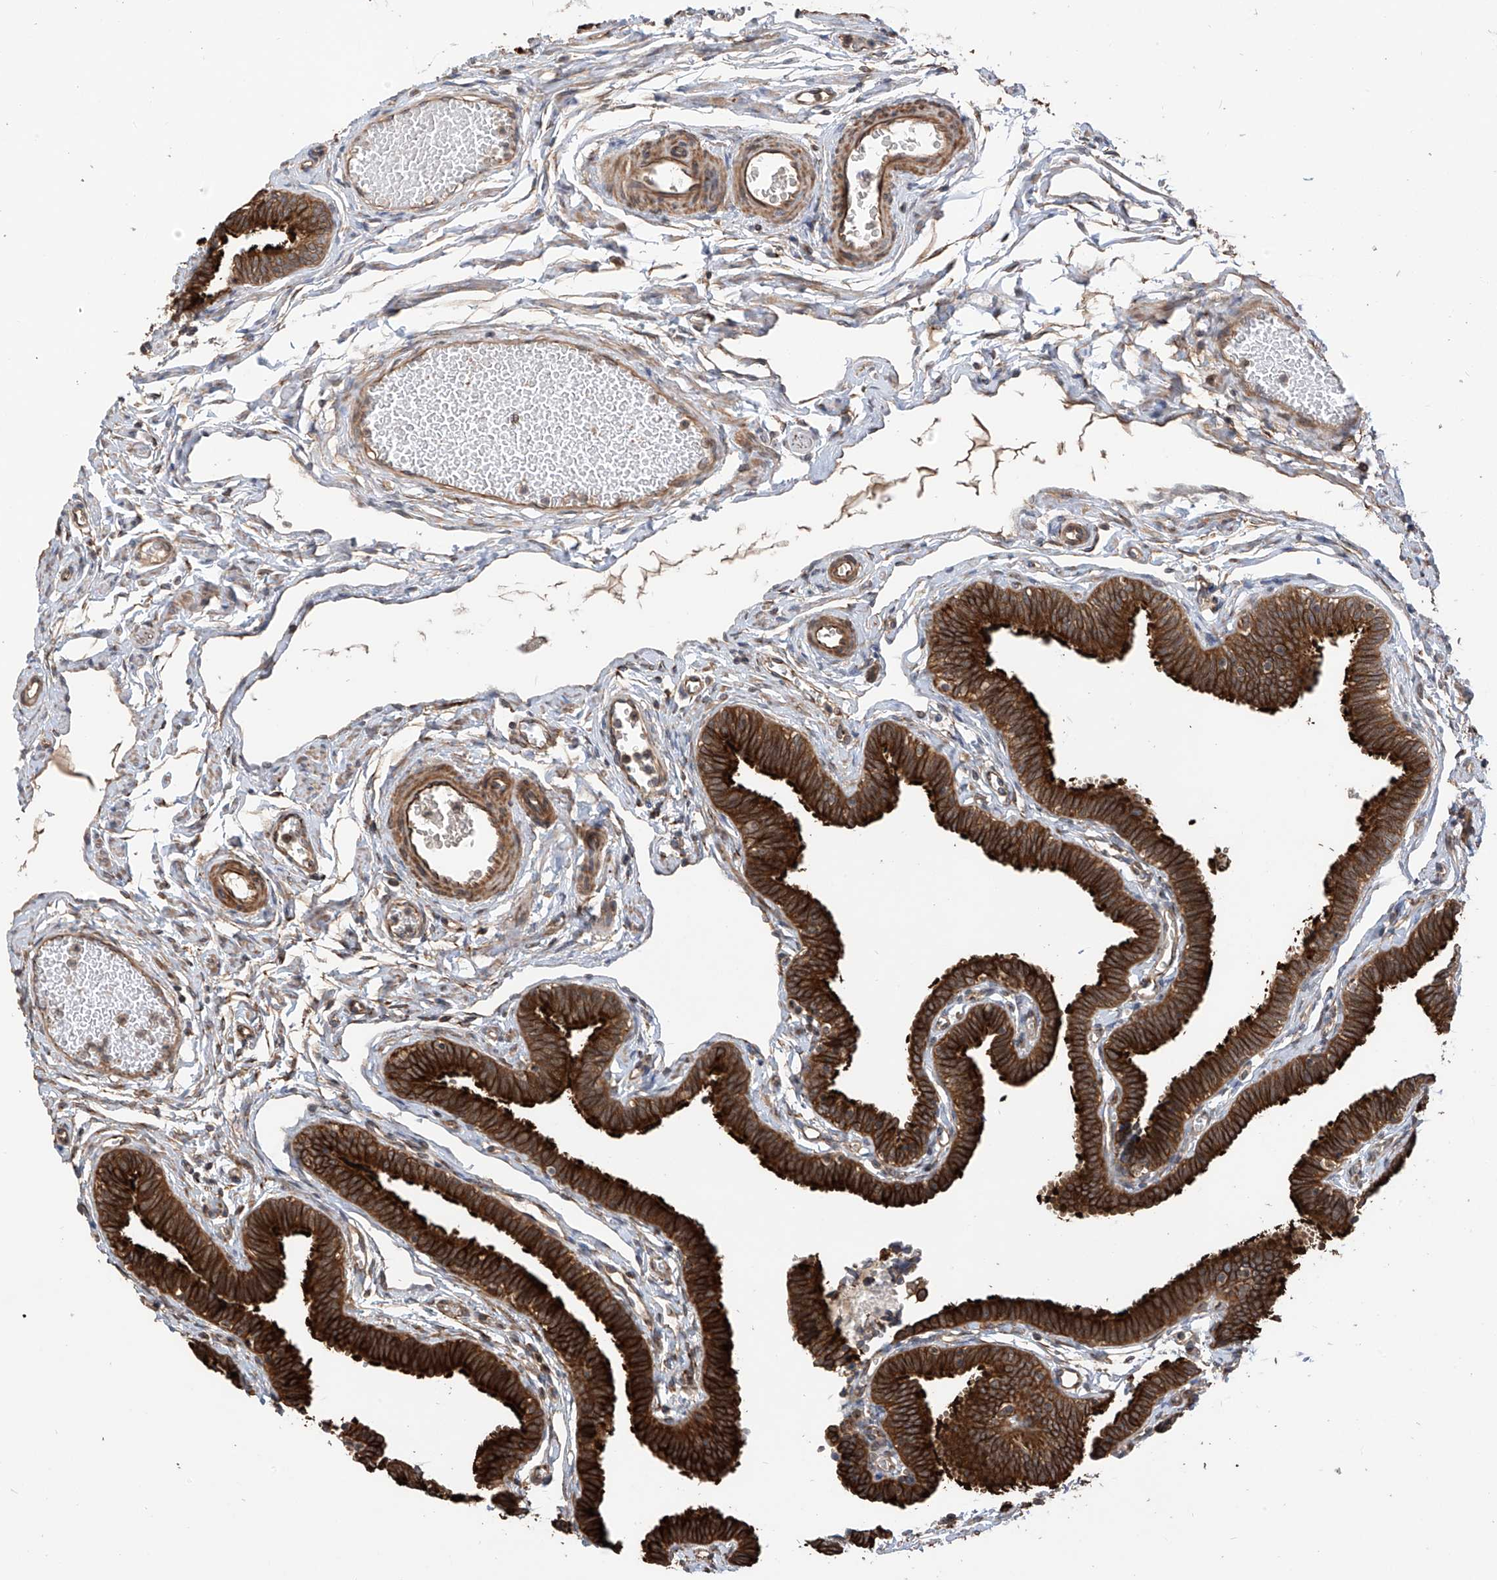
{"staining": {"intensity": "strong", "quantity": "25%-75%", "location": "cytoplasmic/membranous"}, "tissue": "fallopian tube", "cell_type": "Glandular cells", "image_type": "normal", "snomed": [{"axis": "morphology", "description": "Normal tissue, NOS"}, {"axis": "topography", "description": "Fallopian tube"}, {"axis": "topography", "description": "Ovary"}], "caption": "Strong cytoplasmic/membranous positivity is appreciated in about 25%-75% of glandular cells in benign fallopian tube.", "gene": "RPAIN", "patient": {"sex": "female", "age": 23}}